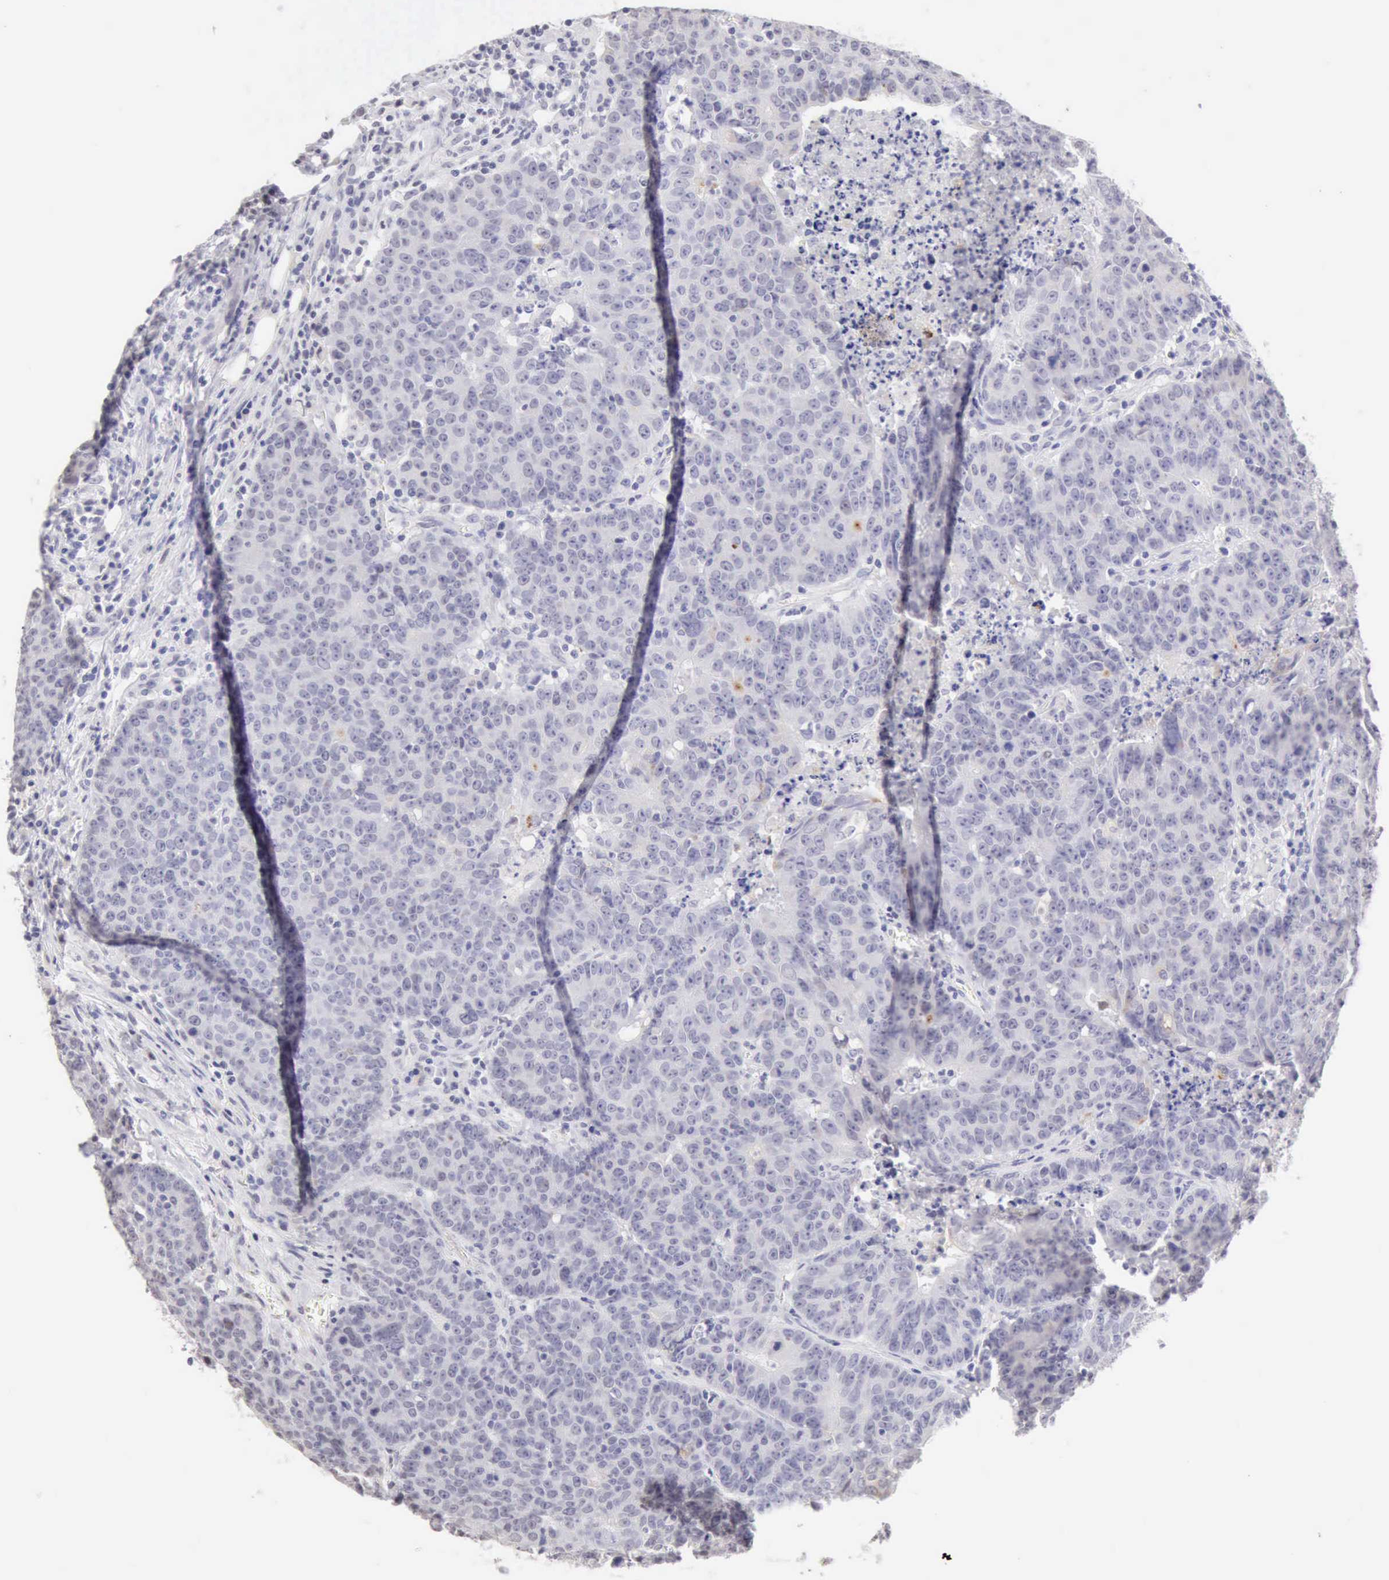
{"staining": {"intensity": "negative", "quantity": "none", "location": "none"}, "tissue": "colorectal cancer", "cell_type": "Tumor cells", "image_type": "cancer", "snomed": [{"axis": "morphology", "description": "Adenocarcinoma, NOS"}, {"axis": "topography", "description": "Colon"}], "caption": "This micrograph is of colorectal cancer stained with IHC to label a protein in brown with the nuclei are counter-stained blue. There is no positivity in tumor cells.", "gene": "RNASE1", "patient": {"sex": "female", "age": 53}}